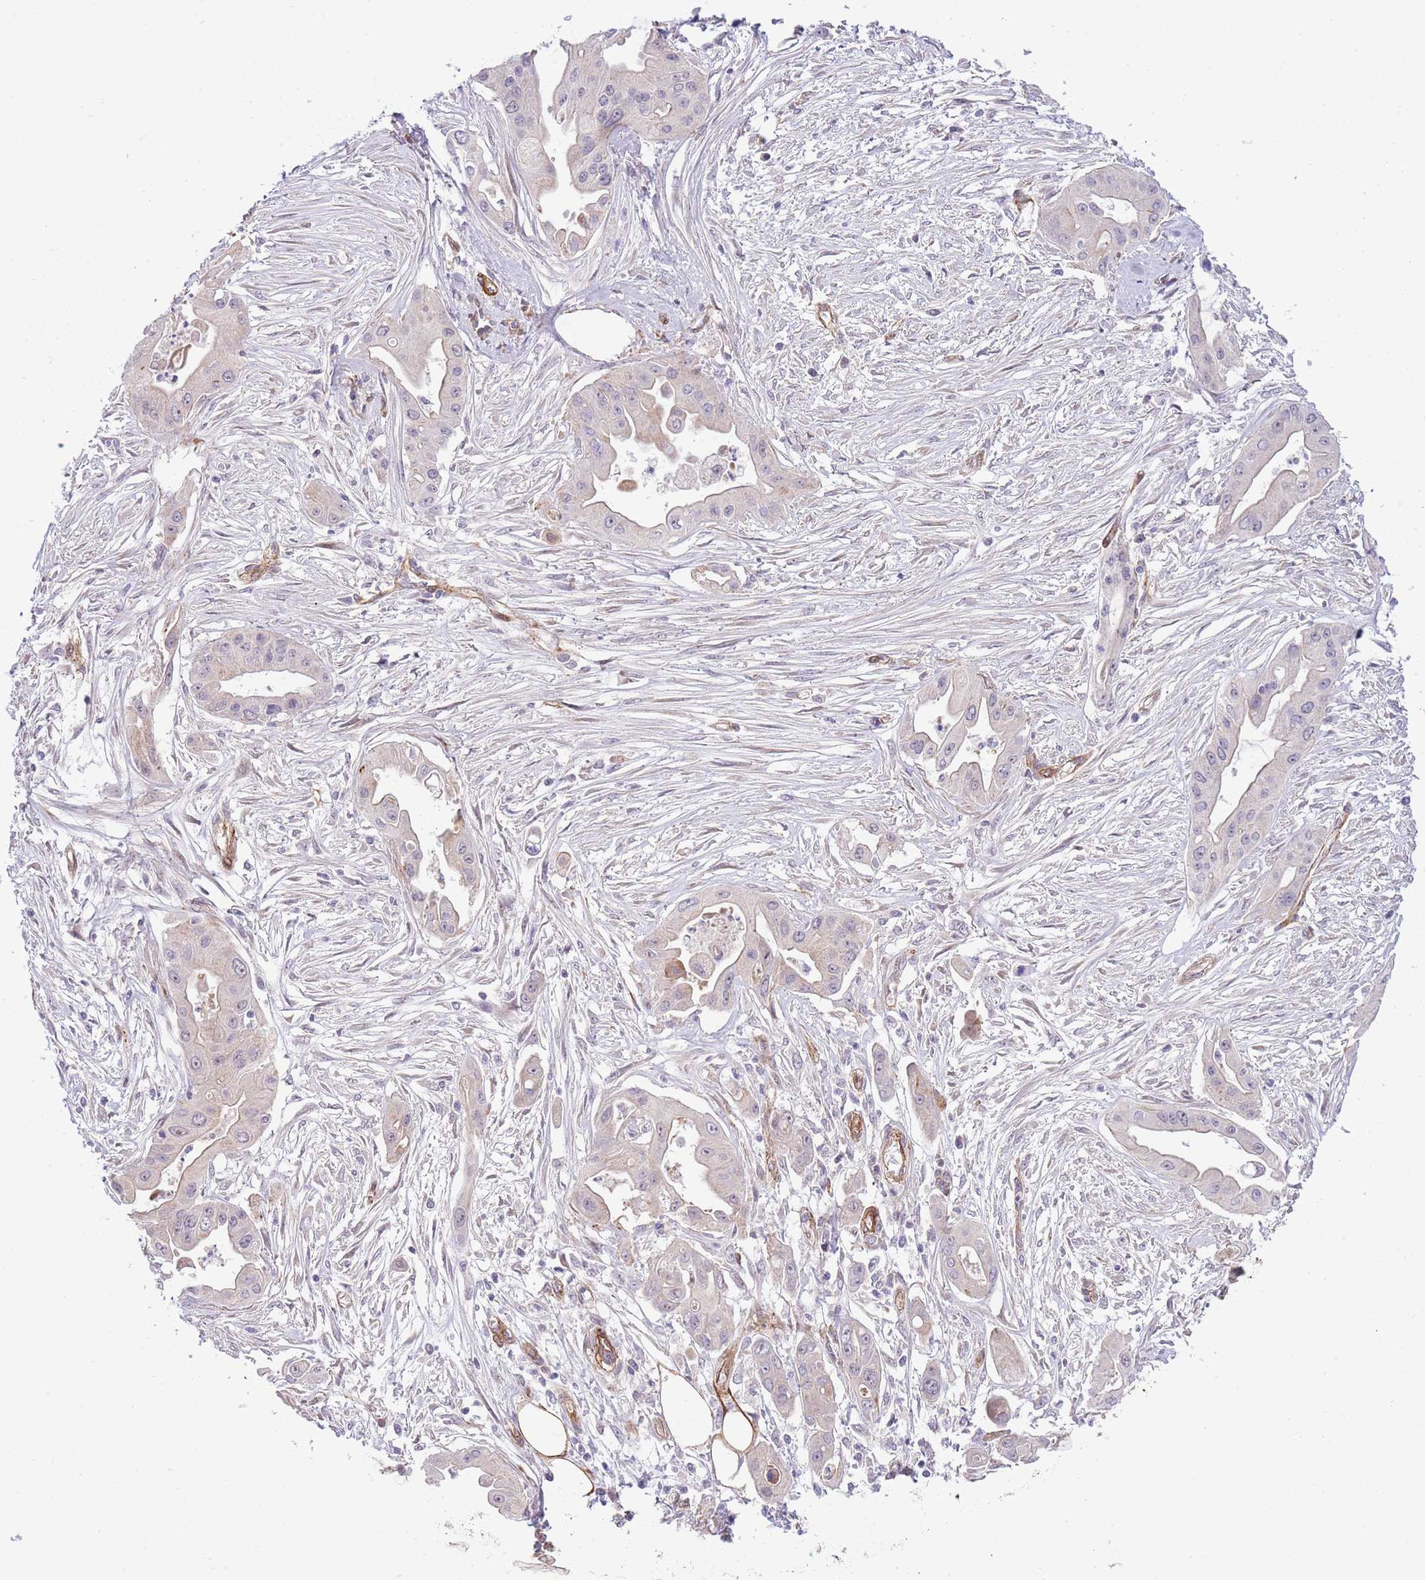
{"staining": {"intensity": "negative", "quantity": "none", "location": "none"}, "tissue": "ovarian cancer", "cell_type": "Tumor cells", "image_type": "cancer", "snomed": [{"axis": "morphology", "description": "Cystadenocarcinoma, mucinous, NOS"}, {"axis": "topography", "description": "Ovary"}], "caption": "Human ovarian cancer (mucinous cystadenocarcinoma) stained for a protein using immunohistochemistry (IHC) shows no expression in tumor cells.", "gene": "NEK3", "patient": {"sex": "female", "age": 70}}